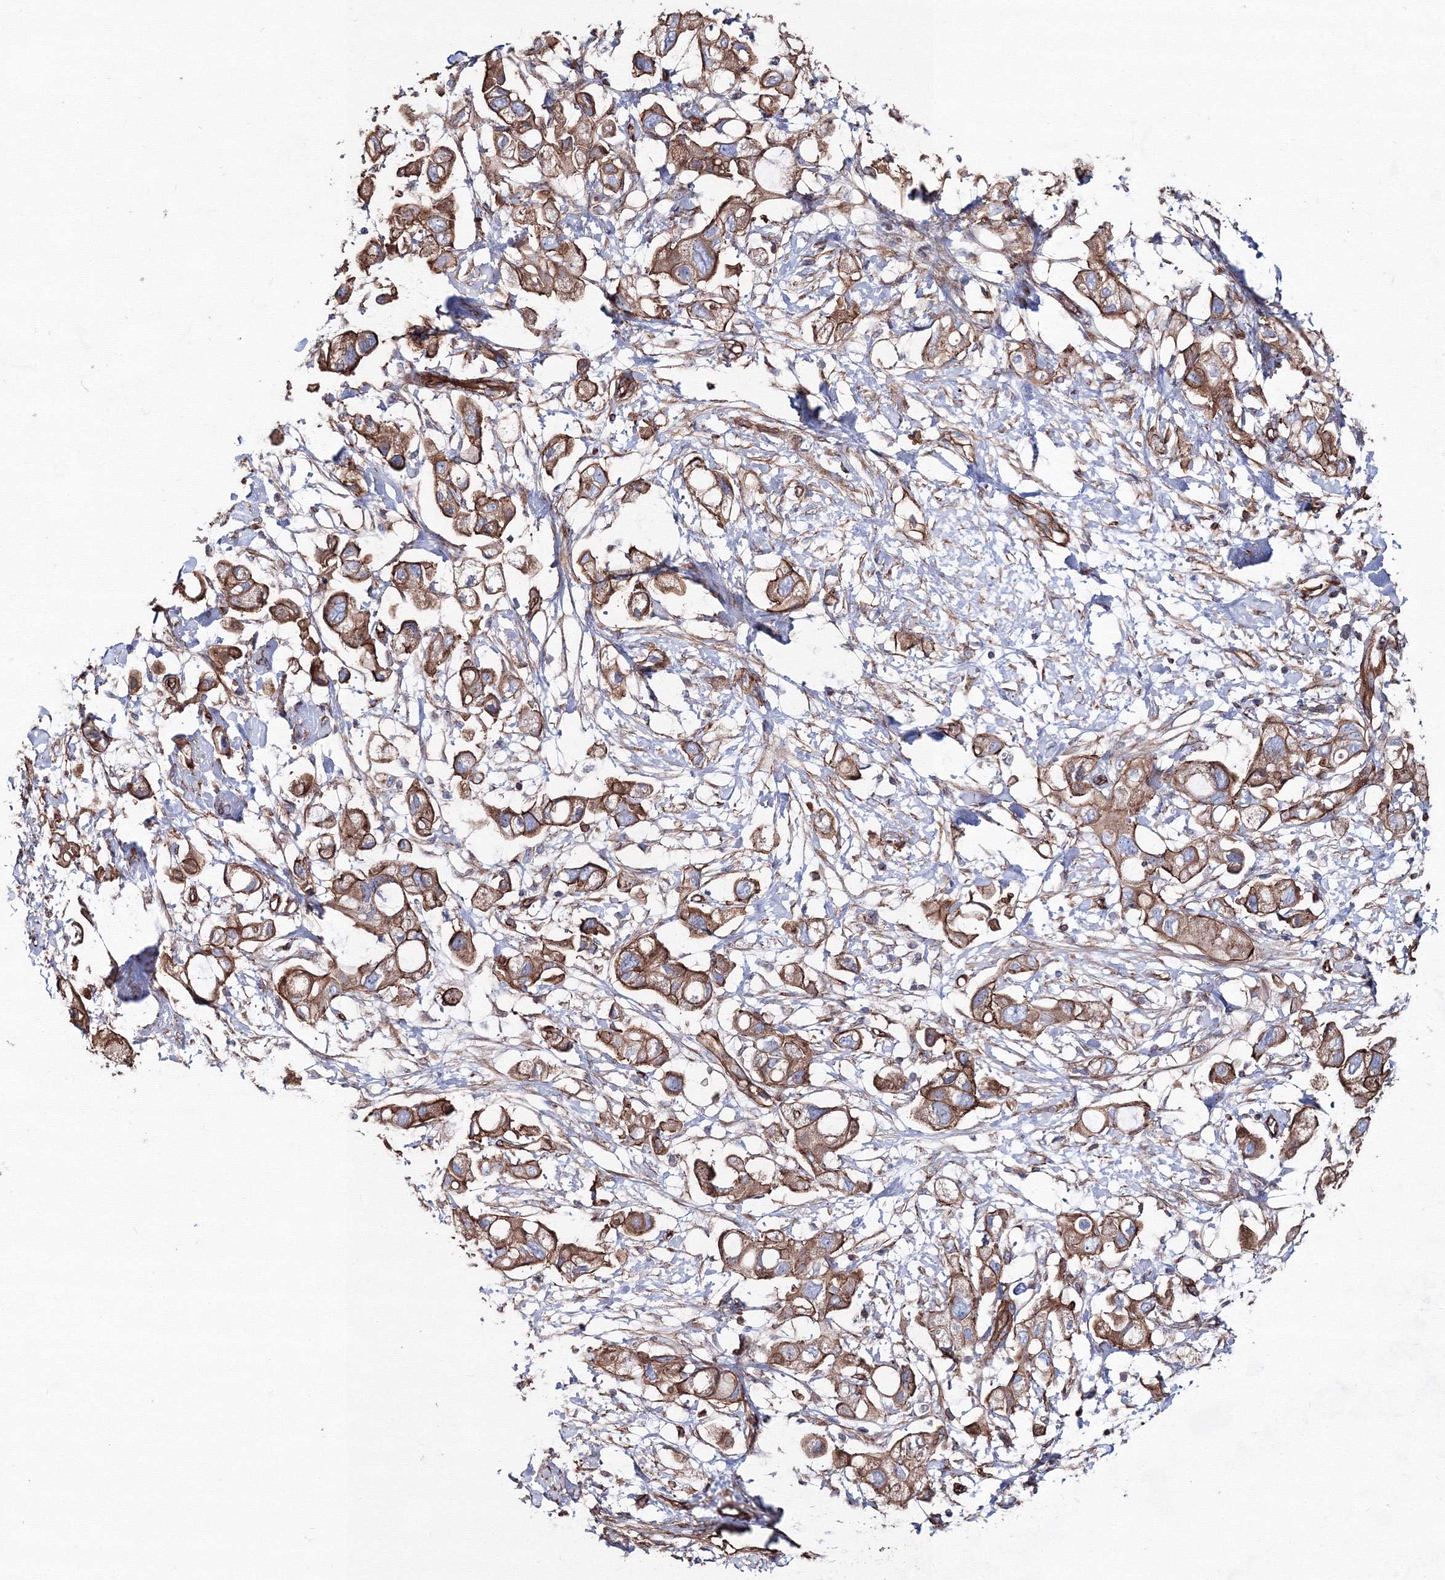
{"staining": {"intensity": "strong", "quantity": ">75%", "location": "cytoplasmic/membranous"}, "tissue": "pancreatic cancer", "cell_type": "Tumor cells", "image_type": "cancer", "snomed": [{"axis": "morphology", "description": "Adenocarcinoma, NOS"}, {"axis": "topography", "description": "Pancreas"}], "caption": "Adenocarcinoma (pancreatic) was stained to show a protein in brown. There is high levels of strong cytoplasmic/membranous positivity in approximately >75% of tumor cells.", "gene": "ANKRD37", "patient": {"sex": "female", "age": 56}}